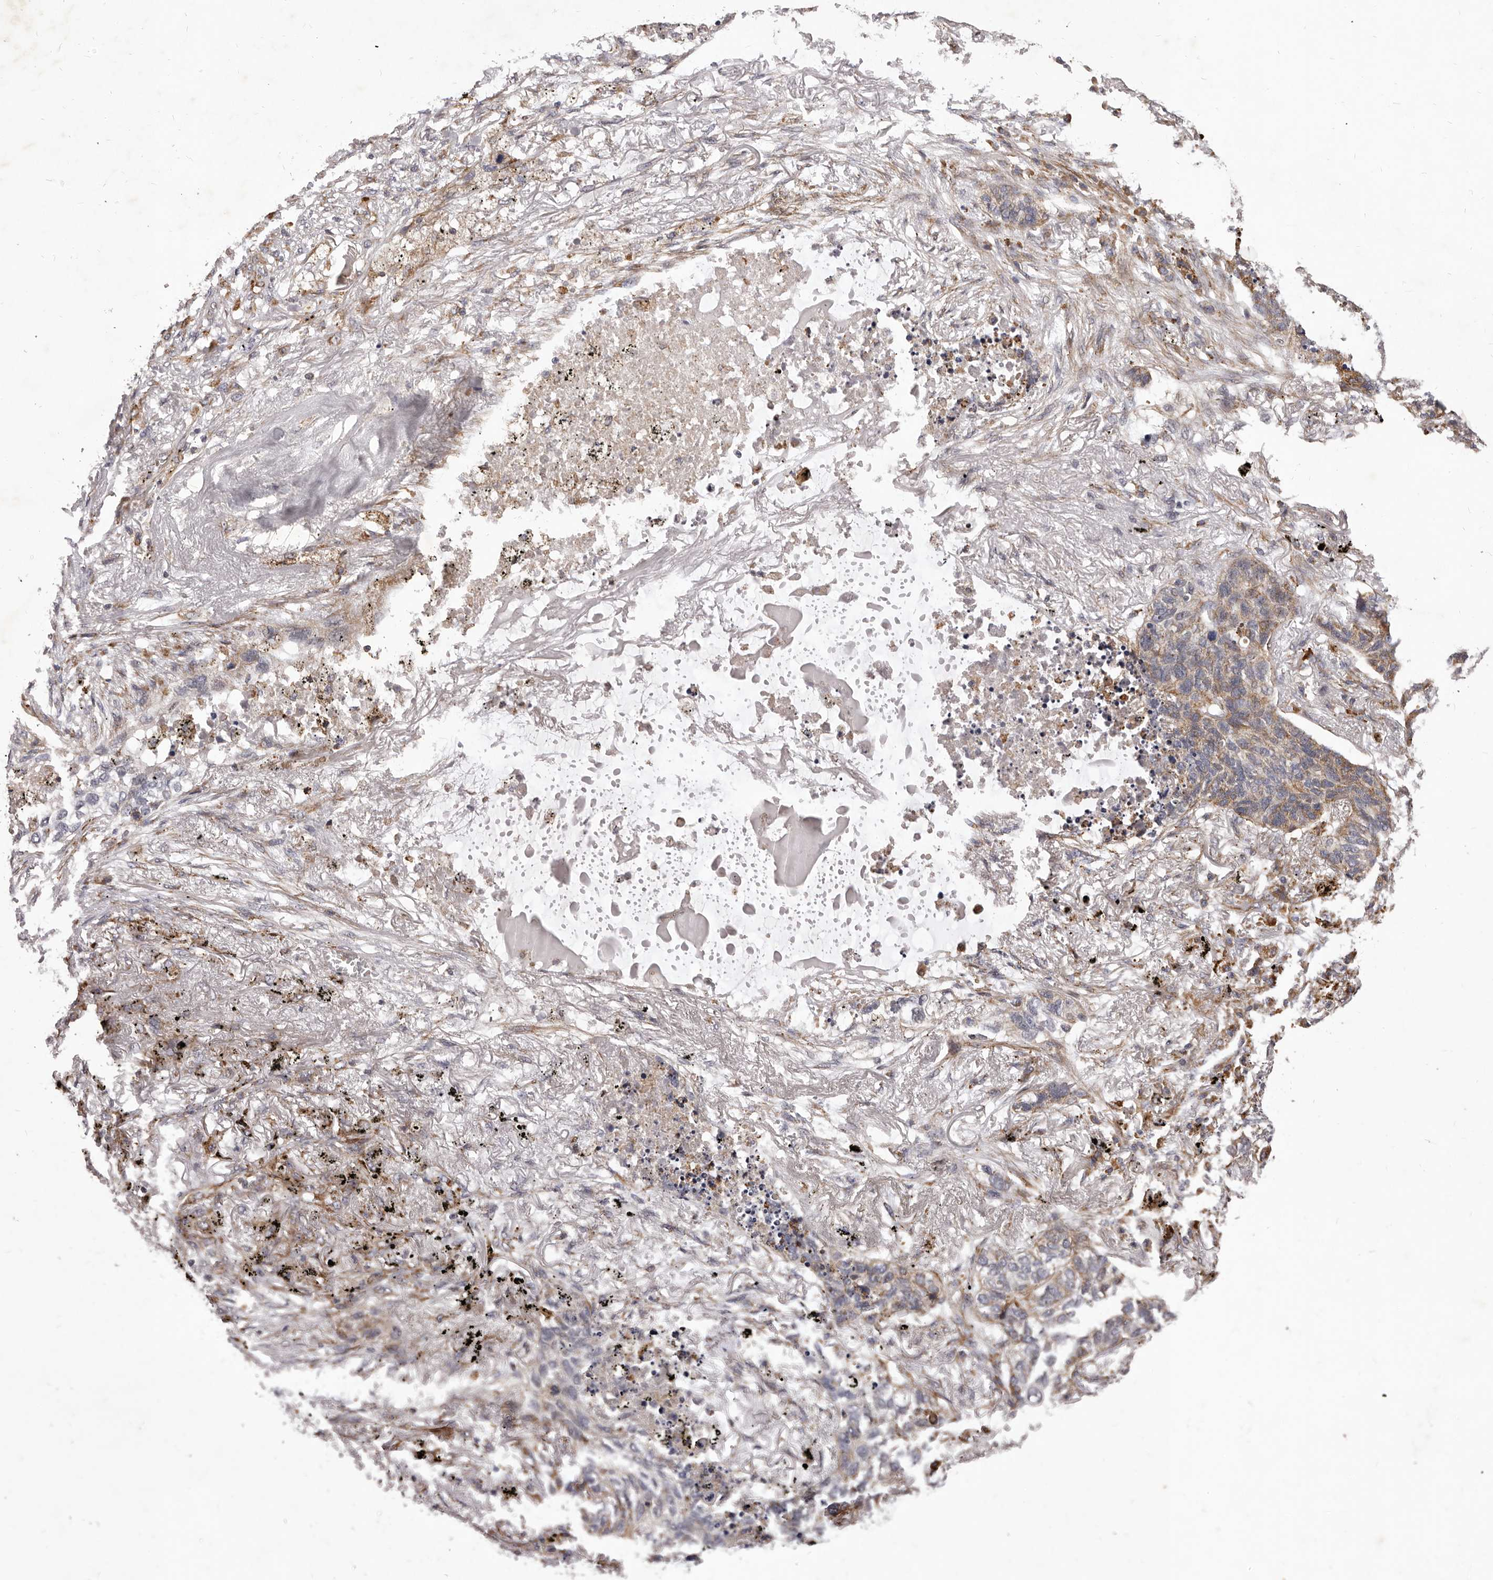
{"staining": {"intensity": "weak", "quantity": ">75%", "location": "cytoplasmic/membranous"}, "tissue": "lung cancer", "cell_type": "Tumor cells", "image_type": "cancer", "snomed": [{"axis": "morphology", "description": "Squamous cell carcinoma, NOS"}, {"axis": "topography", "description": "Lung"}], "caption": "DAB (3,3'-diaminobenzidine) immunohistochemical staining of human lung squamous cell carcinoma shows weak cytoplasmic/membranous protein staining in about >75% of tumor cells.", "gene": "ALPK1", "patient": {"sex": "female", "age": 63}}